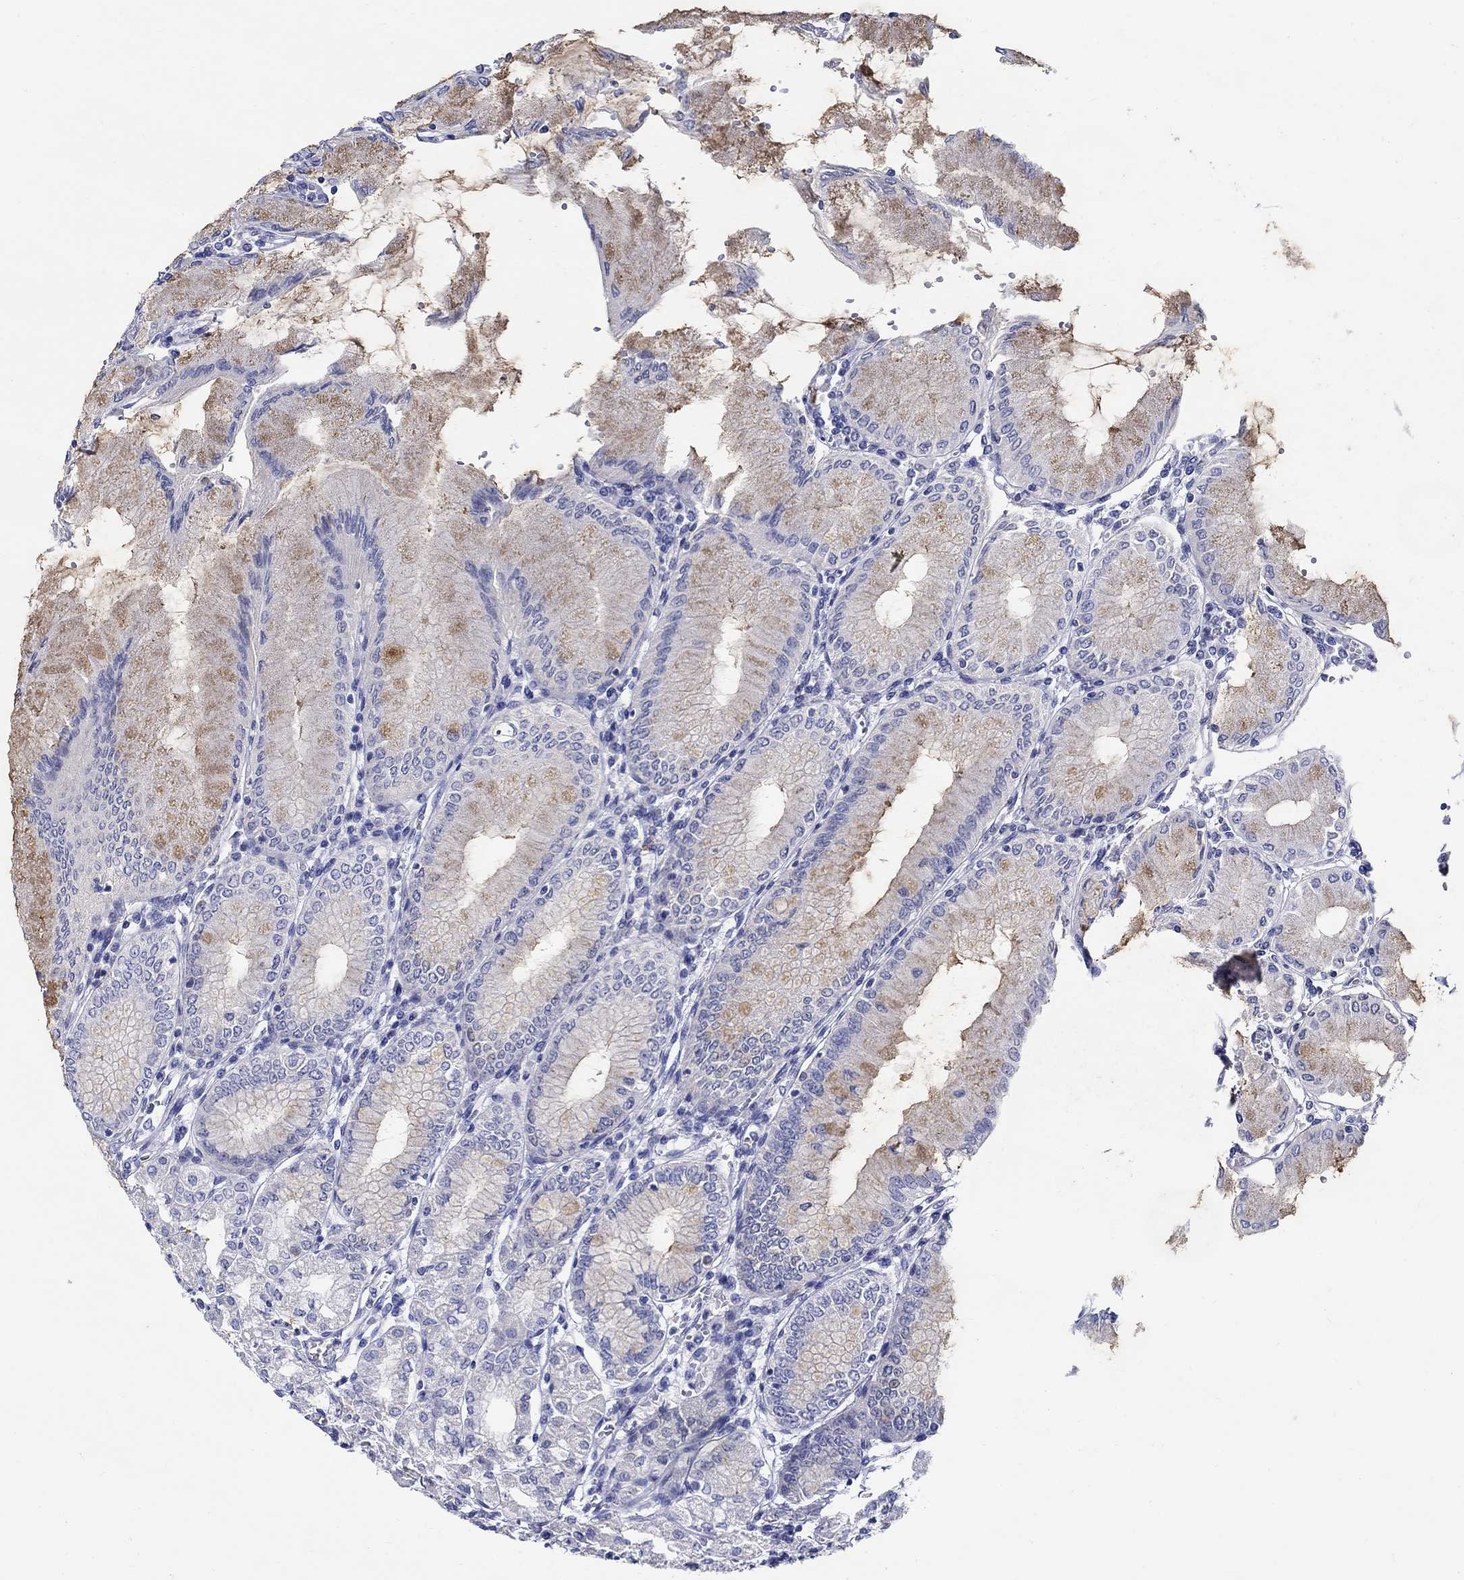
{"staining": {"intensity": "moderate", "quantity": "25%-75%", "location": "cytoplasmic/membranous"}, "tissue": "stomach", "cell_type": "Glandular cells", "image_type": "normal", "snomed": [{"axis": "morphology", "description": "Normal tissue, NOS"}, {"axis": "topography", "description": "Skeletal muscle"}, {"axis": "topography", "description": "Stomach"}], "caption": "A photomicrograph of human stomach stained for a protein exhibits moderate cytoplasmic/membranous brown staining in glandular cells. (IHC, brightfield microscopy, high magnification).", "gene": "CRYGS", "patient": {"sex": "female", "age": 57}}